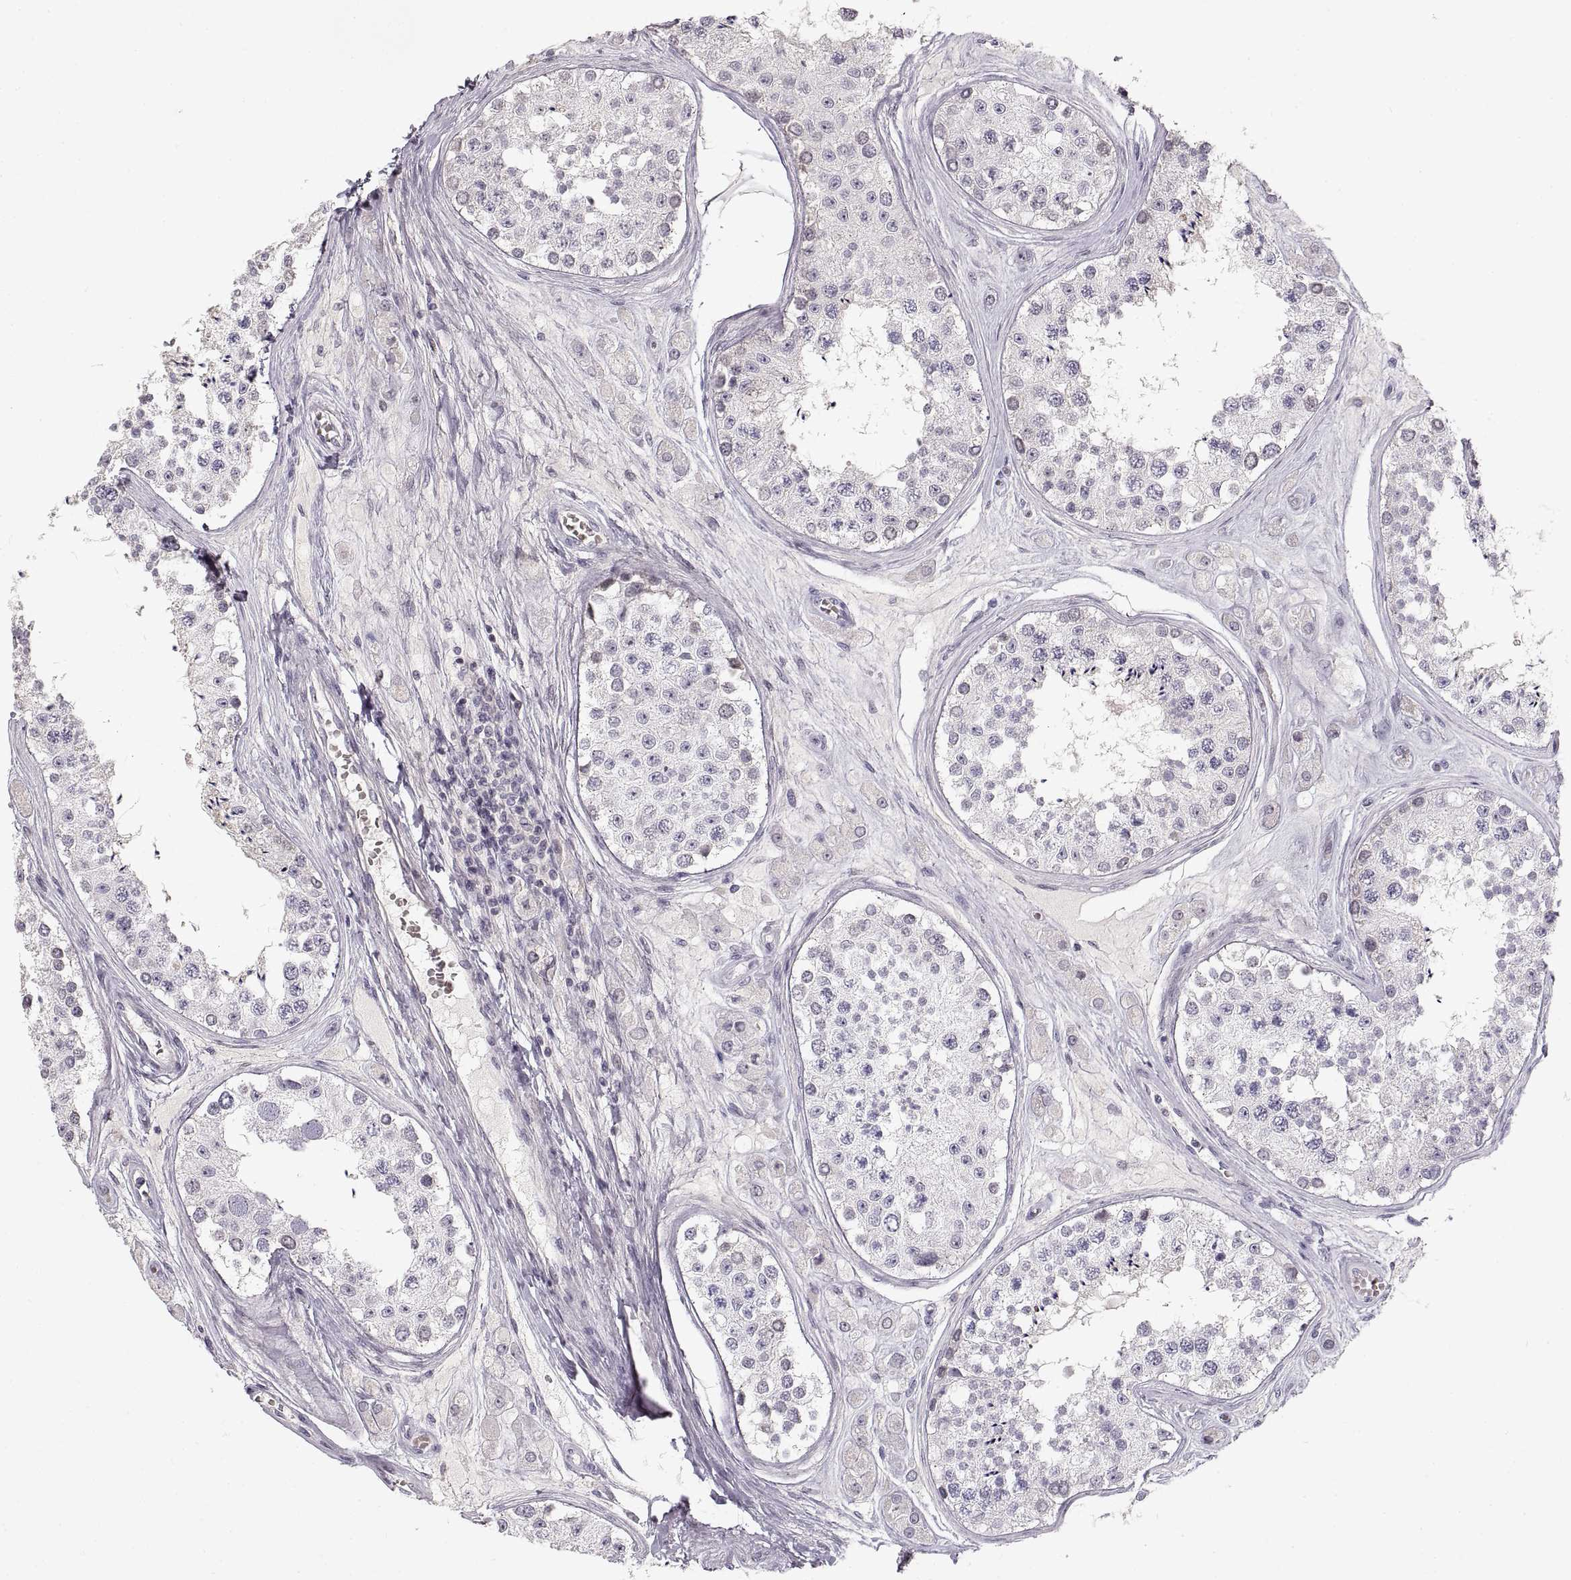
{"staining": {"intensity": "negative", "quantity": "none", "location": "none"}, "tissue": "testis", "cell_type": "Cells in seminiferous ducts", "image_type": "normal", "snomed": [{"axis": "morphology", "description": "Normal tissue, NOS"}, {"axis": "topography", "description": "Testis"}], "caption": "High magnification brightfield microscopy of unremarkable testis stained with DAB (3,3'-diaminobenzidine) (brown) and counterstained with hematoxylin (blue): cells in seminiferous ducts show no significant expression.", "gene": "PCSK2", "patient": {"sex": "male", "age": 25}}